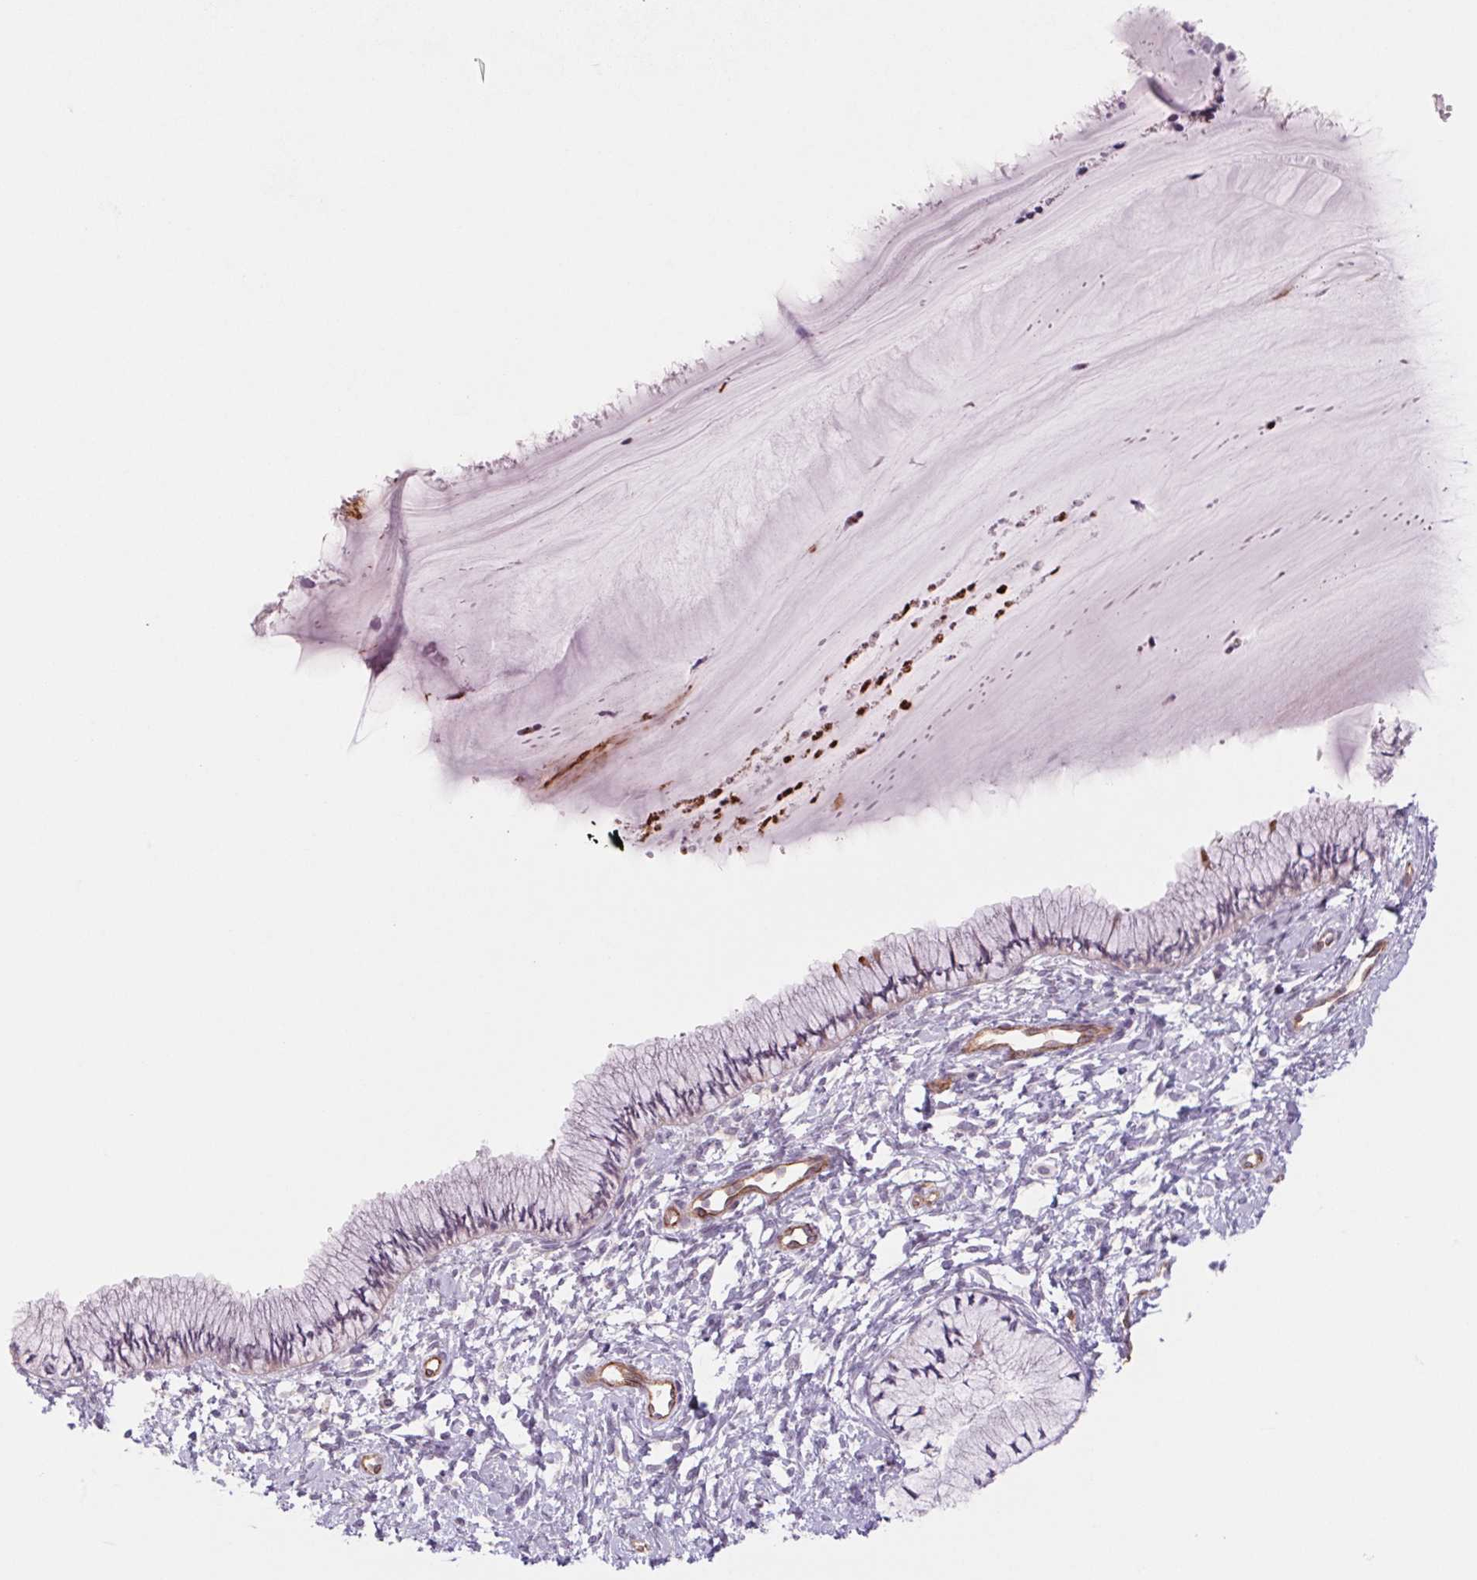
{"staining": {"intensity": "negative", "quantity": "none", "location": "none"}, "tissue": "cervix", "cell_type": "Glandular cells", "image_type": "normal", "snomed": [{"axis": "morphology", "description": "Normal tissue, NOS"}, {"axis": "topography", "description": "Cervix"}], "caption": "Glandular cells show no significant expression in benign cervix.", "gene": "MS4A13", "patient": {"sex": "female", "age": 37}}